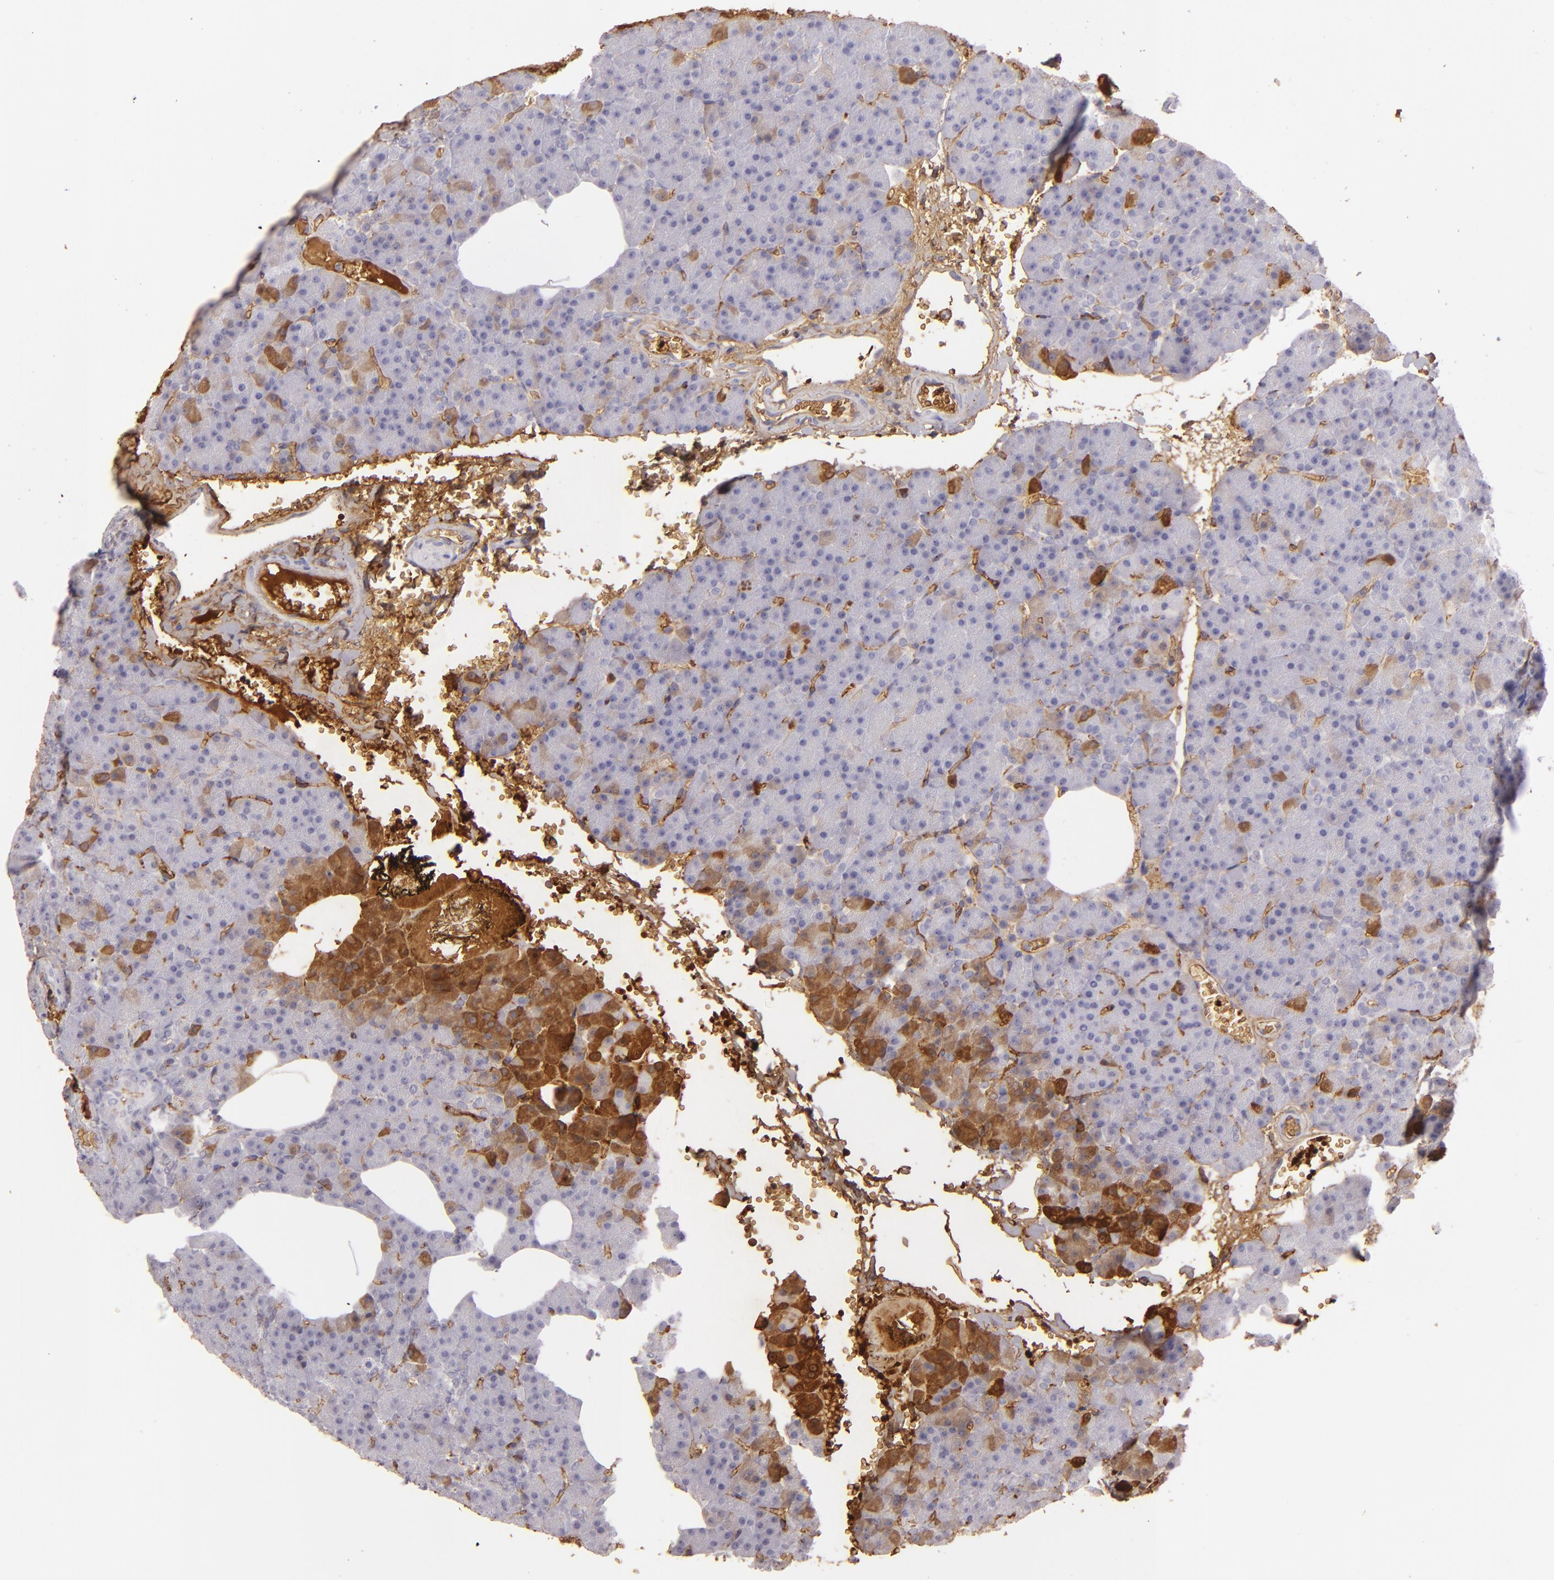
{"staining": {"intensity": "negative", "quantity": "none", "location": "none"}, "tissue": "pancreas", "cell_type": "Exocrine glandular cells", "image_type": "normal", "snomed": [{"axis": "morphology", "description": "Normal tissue, NOS"}, {"axis": "topography", "description": "Pancreas"}], "caption": "Protein analysis of benign pancreas exhibits no significant expression in exocrine glandular cells.", "gene": "ACE", "patient": {"sex": "female", "age": 35}}